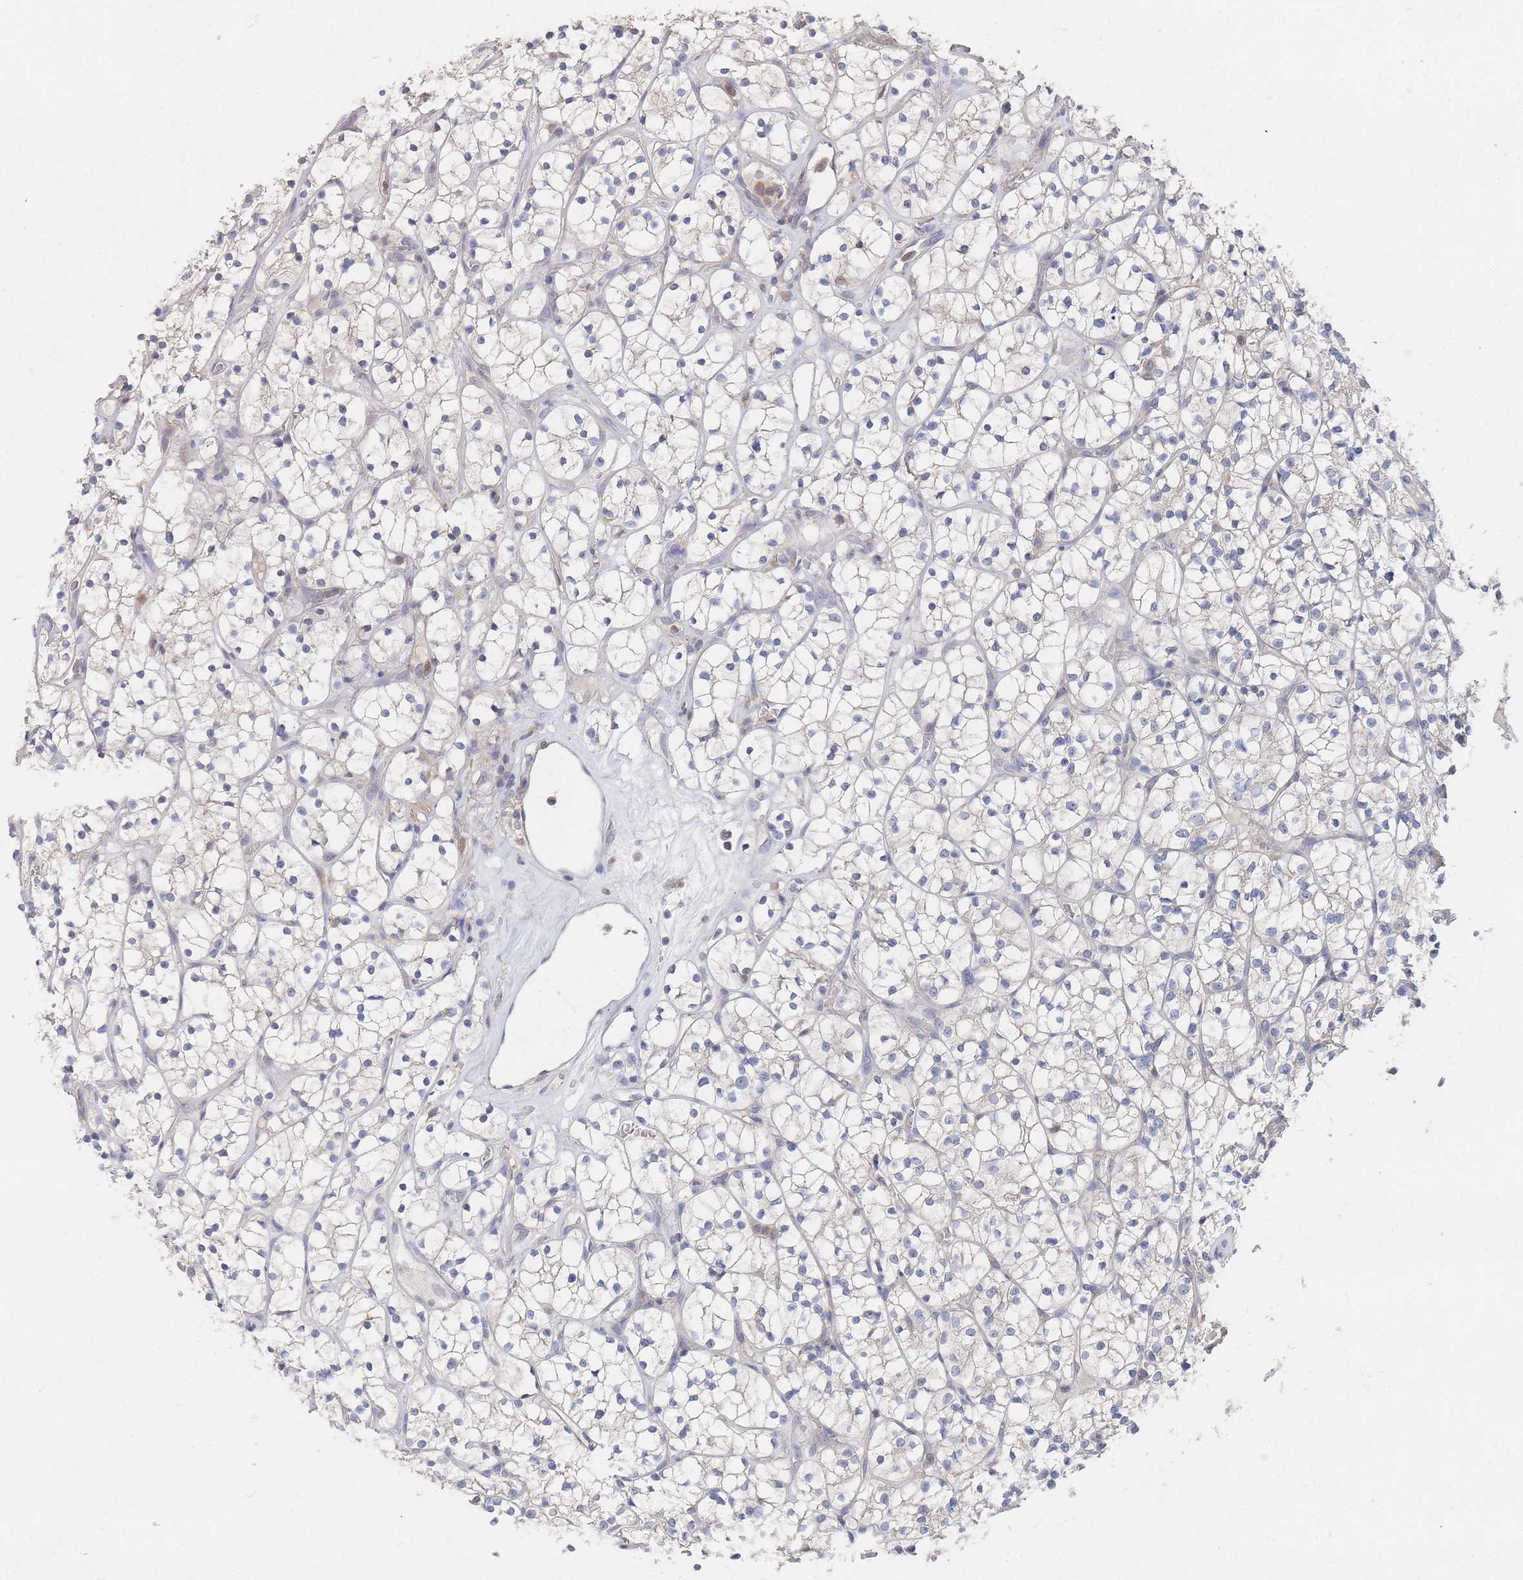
{"staining": {"intensity": "negative", "quantity": "none", "location": "none"}, "tissue": "renal cancer", "cell_type": "Tumor cells", "image_type": "cancer", "snomed": [{"axis": "morphology", "description": "Adenocarcinoma, NOS"}, {"axis": "topography", "description": "Kidney"}], "caption": "The histopathology image shows no significant expression in tumor cells of renal cancer. Brightfield microscopy of IHC stained with DAB (3,3'-diaminobenzidine) (brown) and hematoxylin (blue), captured at high magnification.", "gene": "PPP6C", "patient": {"sex": "female", "age": 64}}